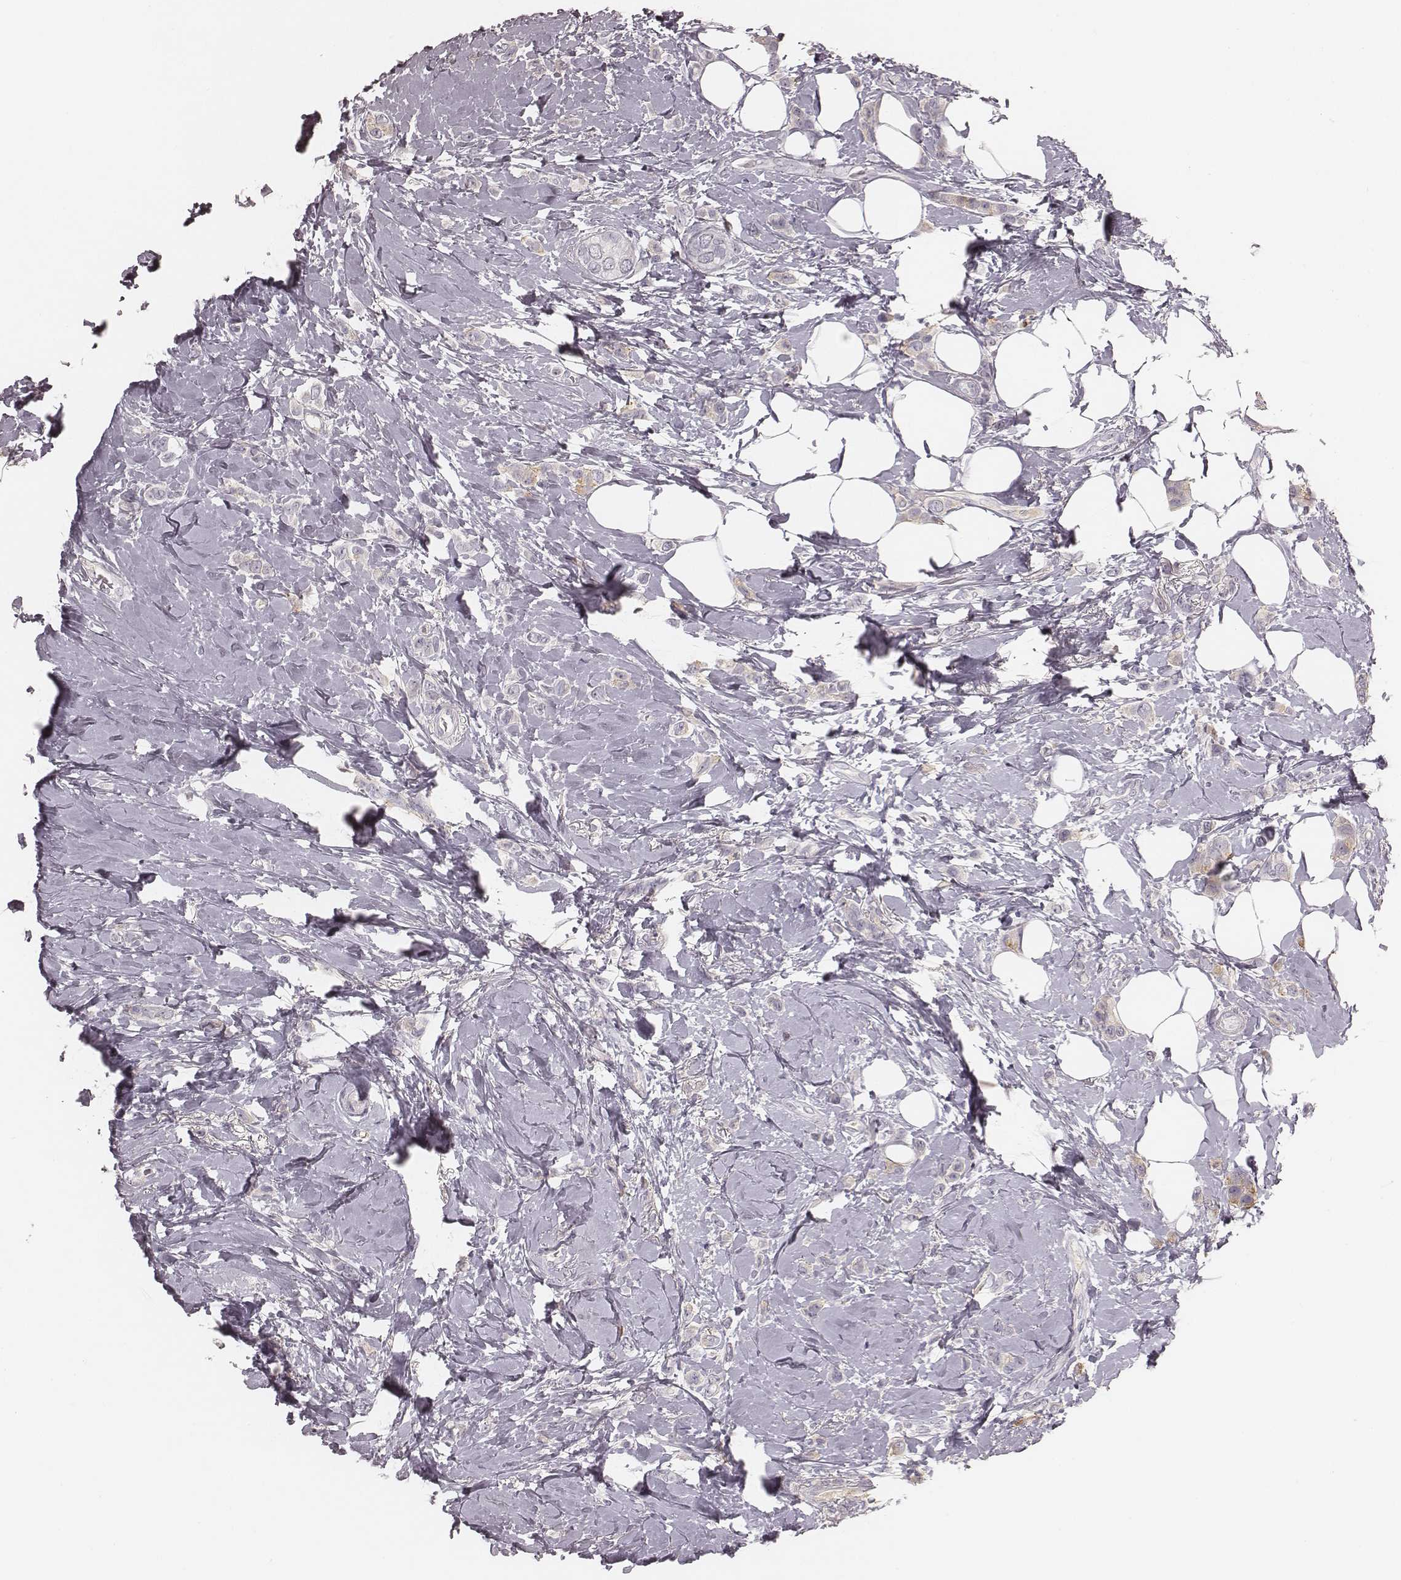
{"staining": {"intensity": "weak", "quantity": "<25%", "location": "cytoplasmic/membranous"}, "tissue": "breast cancer", "cell_type": "Tumor cells", "image_type": "cancer", "snomed": [{"axis": "morphology", "description": "Lobular carcinoma"}, {"axis": "topography", "description": "Breast"}], "caption": "This is a micrograph of immunohistochemistry (IHC) staining of lobular carcinoma (breast), which shows no expression in tumor cells. Nuclei are stained in blue.", "gene": "SMIM24", "patient": {"sex": "female", "age": 66}}